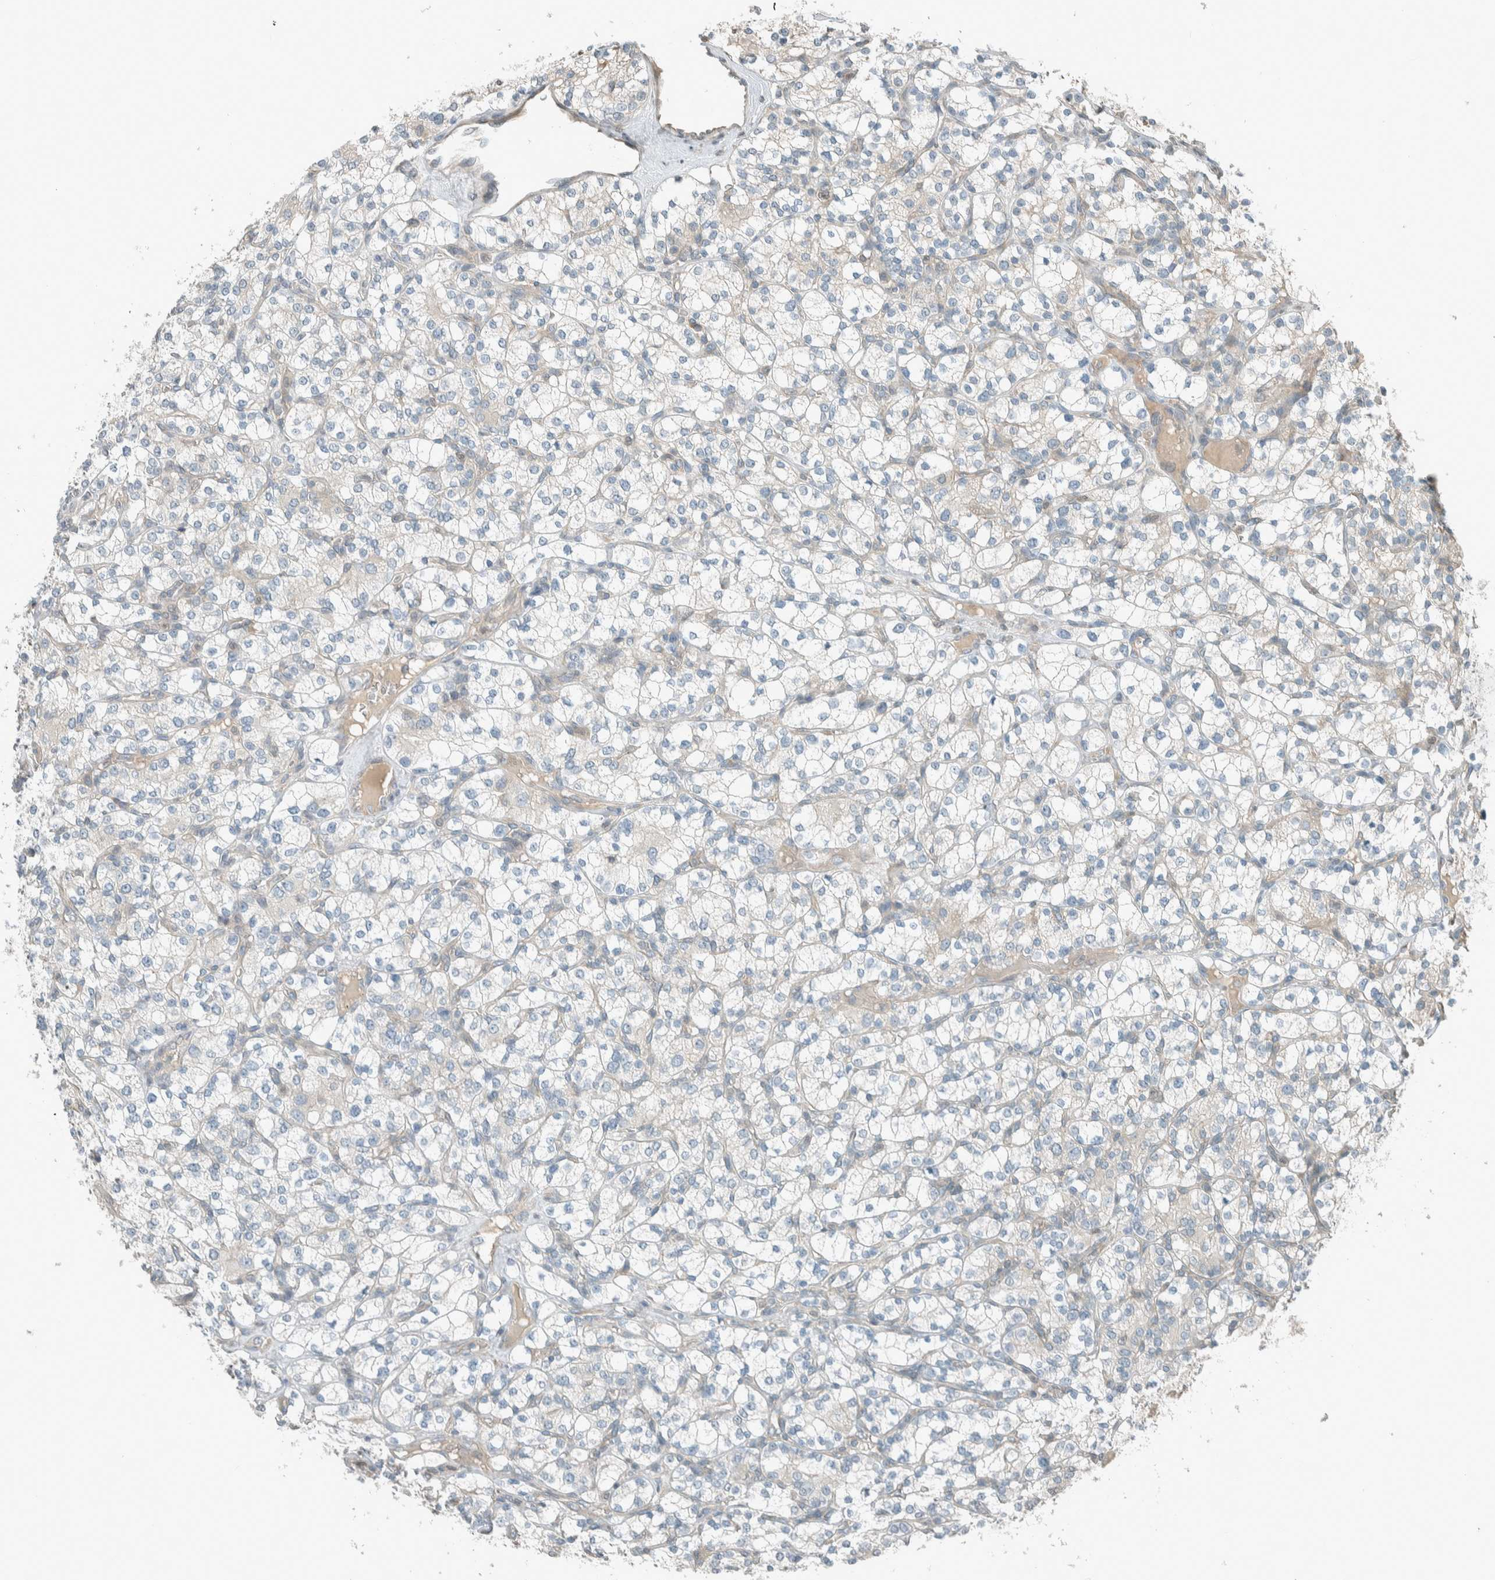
{"staining": {"intensity": "negative", "quantity": "none", "location": "none"}, "tissue": "renal cancer", "cell_type": "Tumor cells", "image_type": "cancer", "snomed": [{"axis": "morphology", "description": "Adenocarcinoma, NOS"}, {"axis": "topography", "description": "Kidney"}], "caption": "Adenocarcinoma (renal) stained for a protein using IHC shows no positivity tumor cells.", "gene": "SEL1L", "patient": {"sex": "male", "age": 77}}